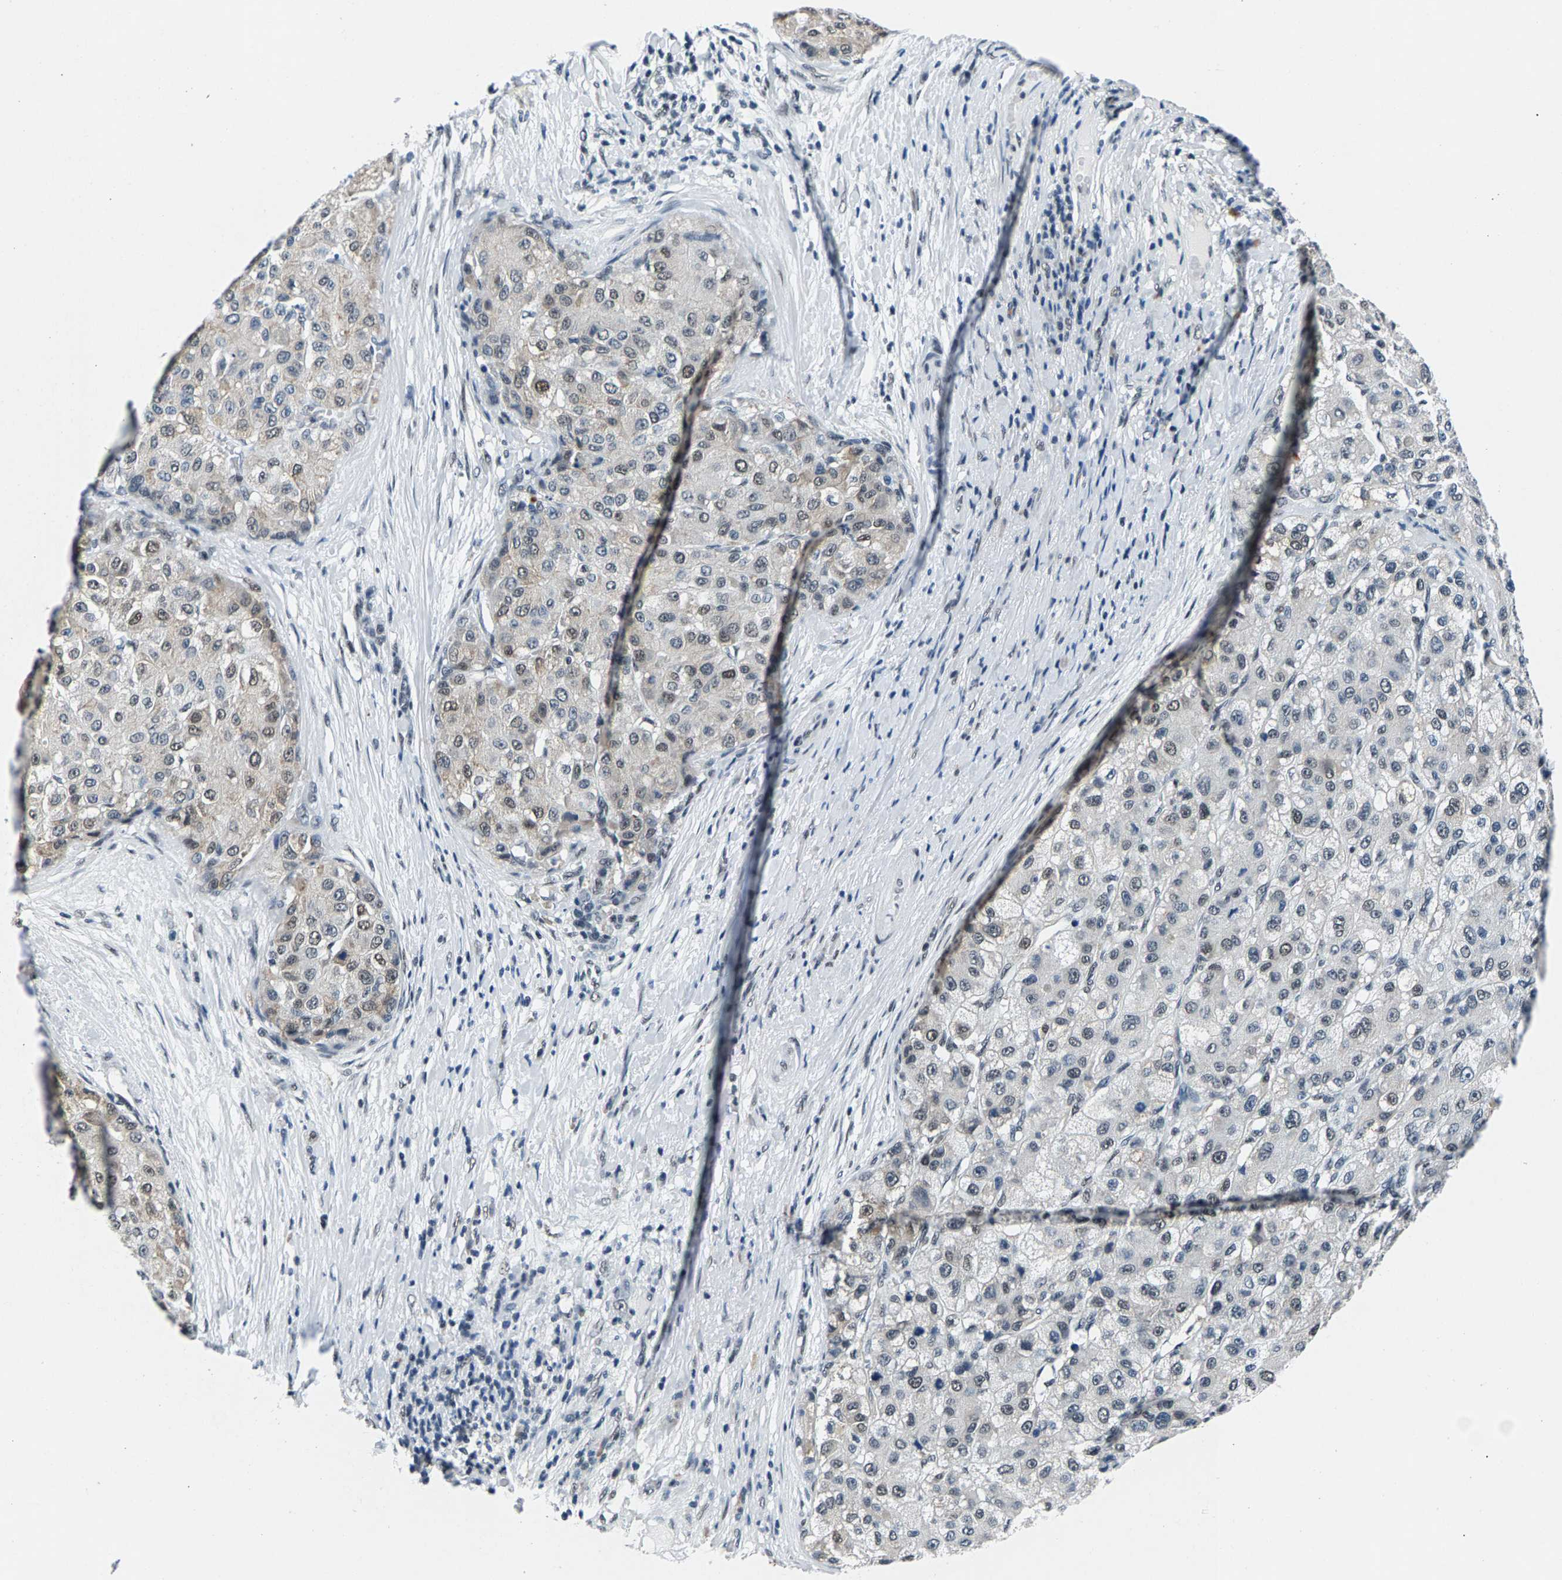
{"staining": {"intensity": "moderate", "quantity": "<25%", "location": "nuclear"}, "tissue": "liver cancer", "cell_type": "Tumor cells", "image_type": "cancer", "snomed": [{"axis": "morphology", "description": "Carcinoma, Hepatocellular, NOS"}, {"axis": "topography", "description": "Liver"}], "caption": "High-power microscopy captured an IHC image of liver hepatocellular carcinoma, revealing moderate nuclear expression in about <25% of tumor cells.", "gene": "ATF2", "patient": {"sex": "male", "age": 80}}